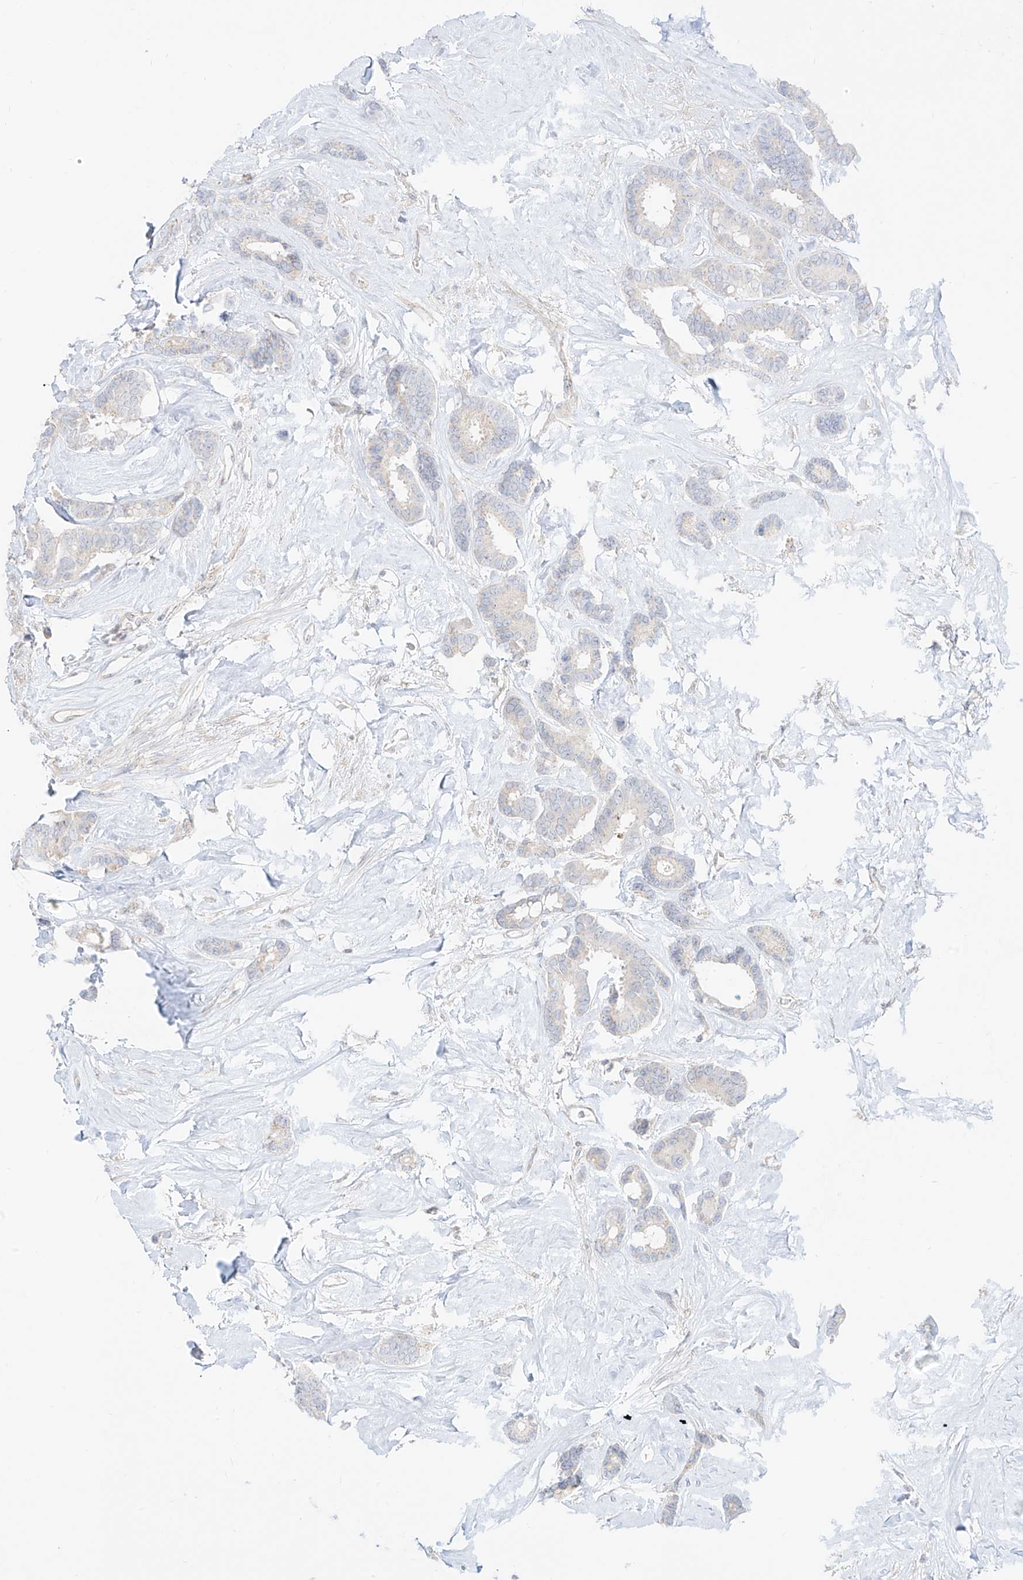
{"staining": {"intensity": "negative", "quantity": "none", "location": "none"}, "tissue": "breast cancer", "cell_type": "Tumor cells", "image_type": "cancer", "snomed": [{"axis": "morphology", "description": "Duct carcinoma"}, {"axis": "topography", "description": "Breast"}], "caption": "Tumor cells are negative for brown protein staining in breast cancer.", "gene": "SYTL3", "patient": {"sex": "female", "age": 87}}